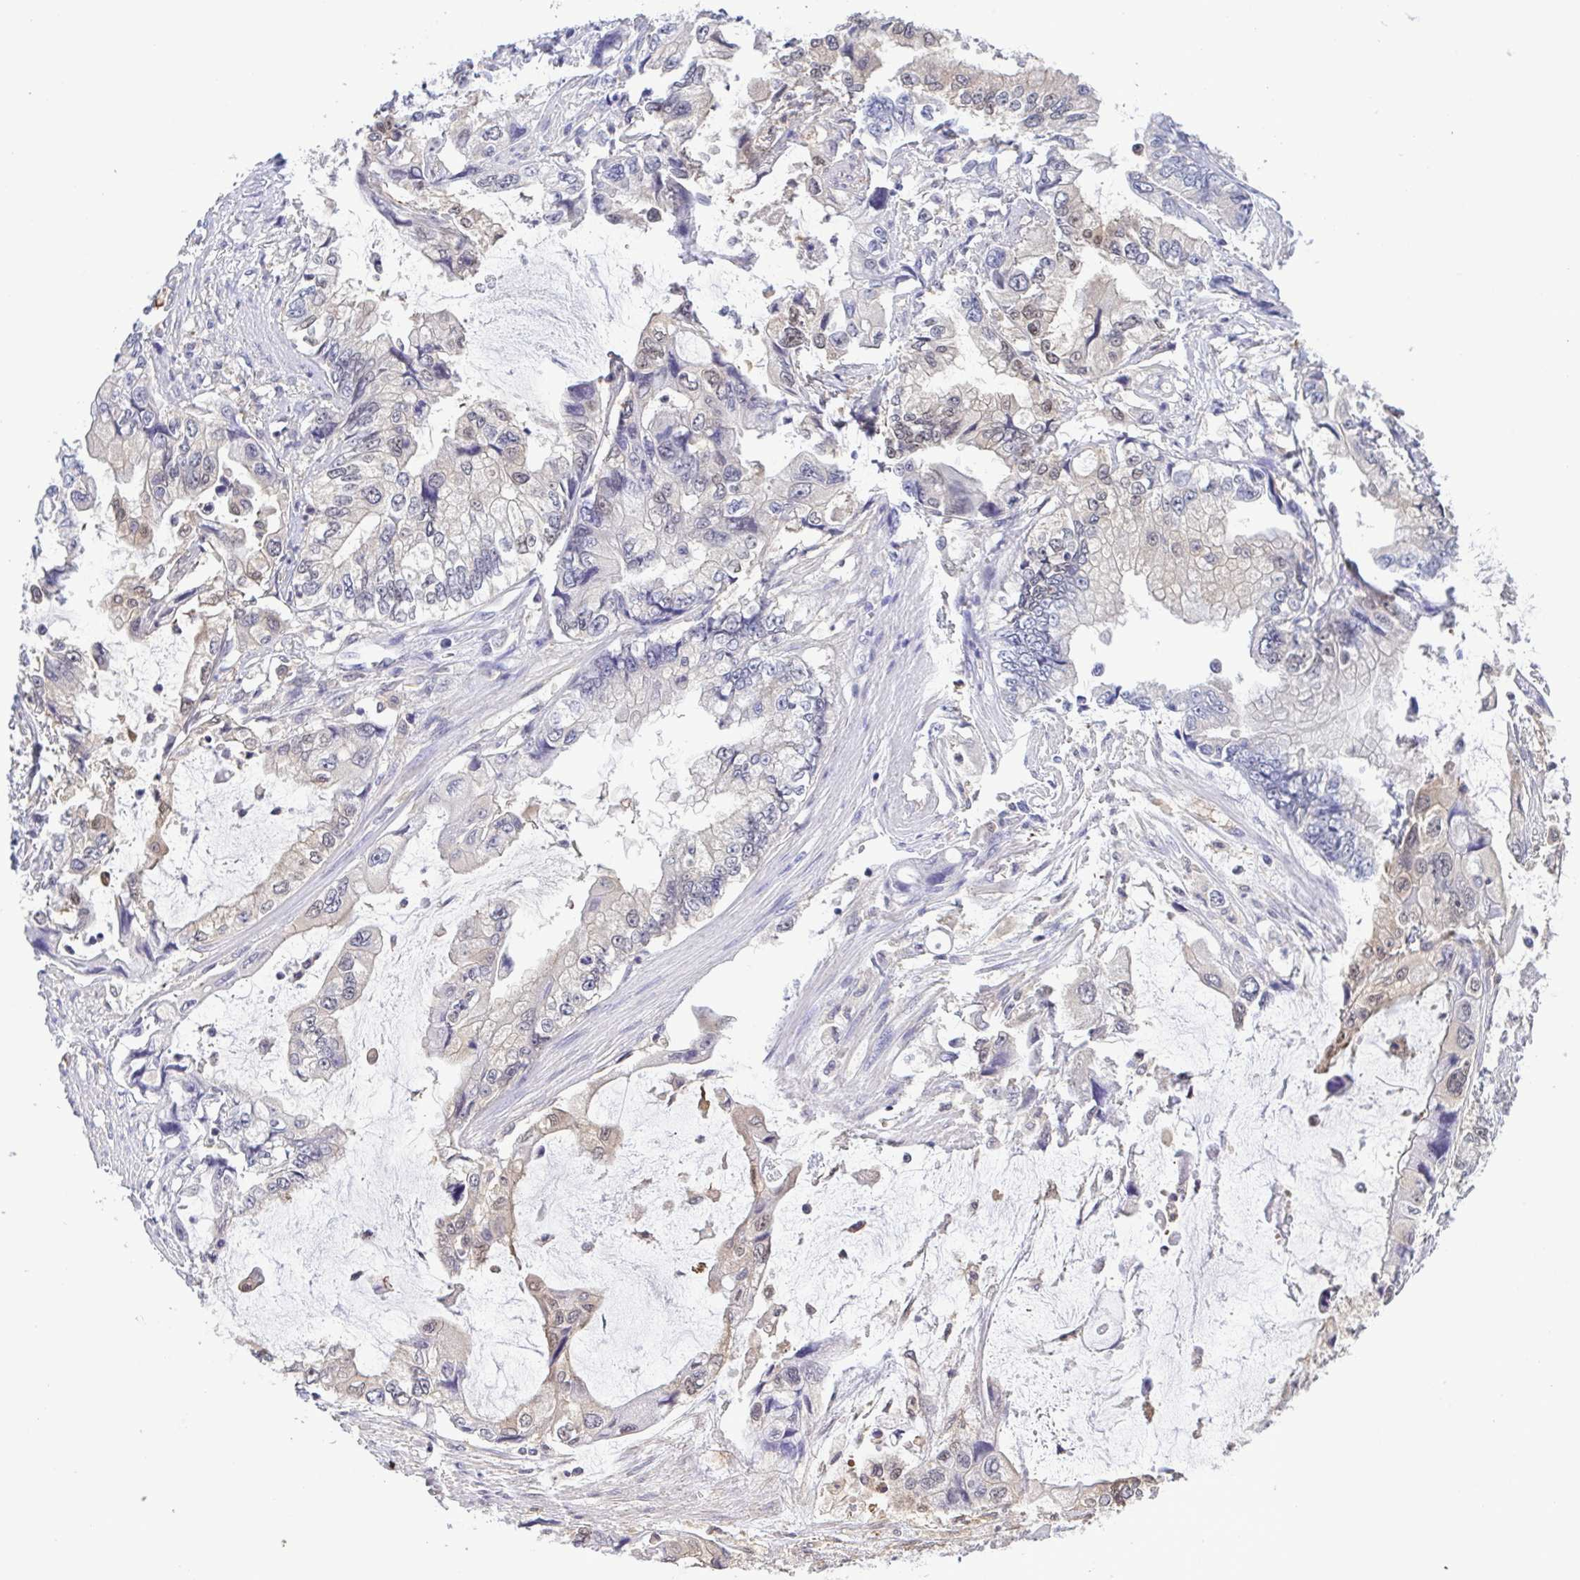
{"staining": {"intensity": "weak", "quantity": "<25%", "location": "cytoplasmic/membranous"}, "tissue": "stomach cancer", "cell_type": "Tumor cells", "image_type": "cancer", "snomed": [{"axis": "morphology", "description": "Adenocarcinoma, NOS"}, {"axis": "topography", "description": "Pancreas"}, {"axis": "topography", "description": "Stomach, upper"}, {"axis": "topography", "description": "Stomach"}], "caption": "An immunohistochemistry histopathology image of stomach cancer is shown. There is no staining in tumor cells of stomach cancer.", "gene": "LDHC", "patient": {"sex": "male", "age": 77}}